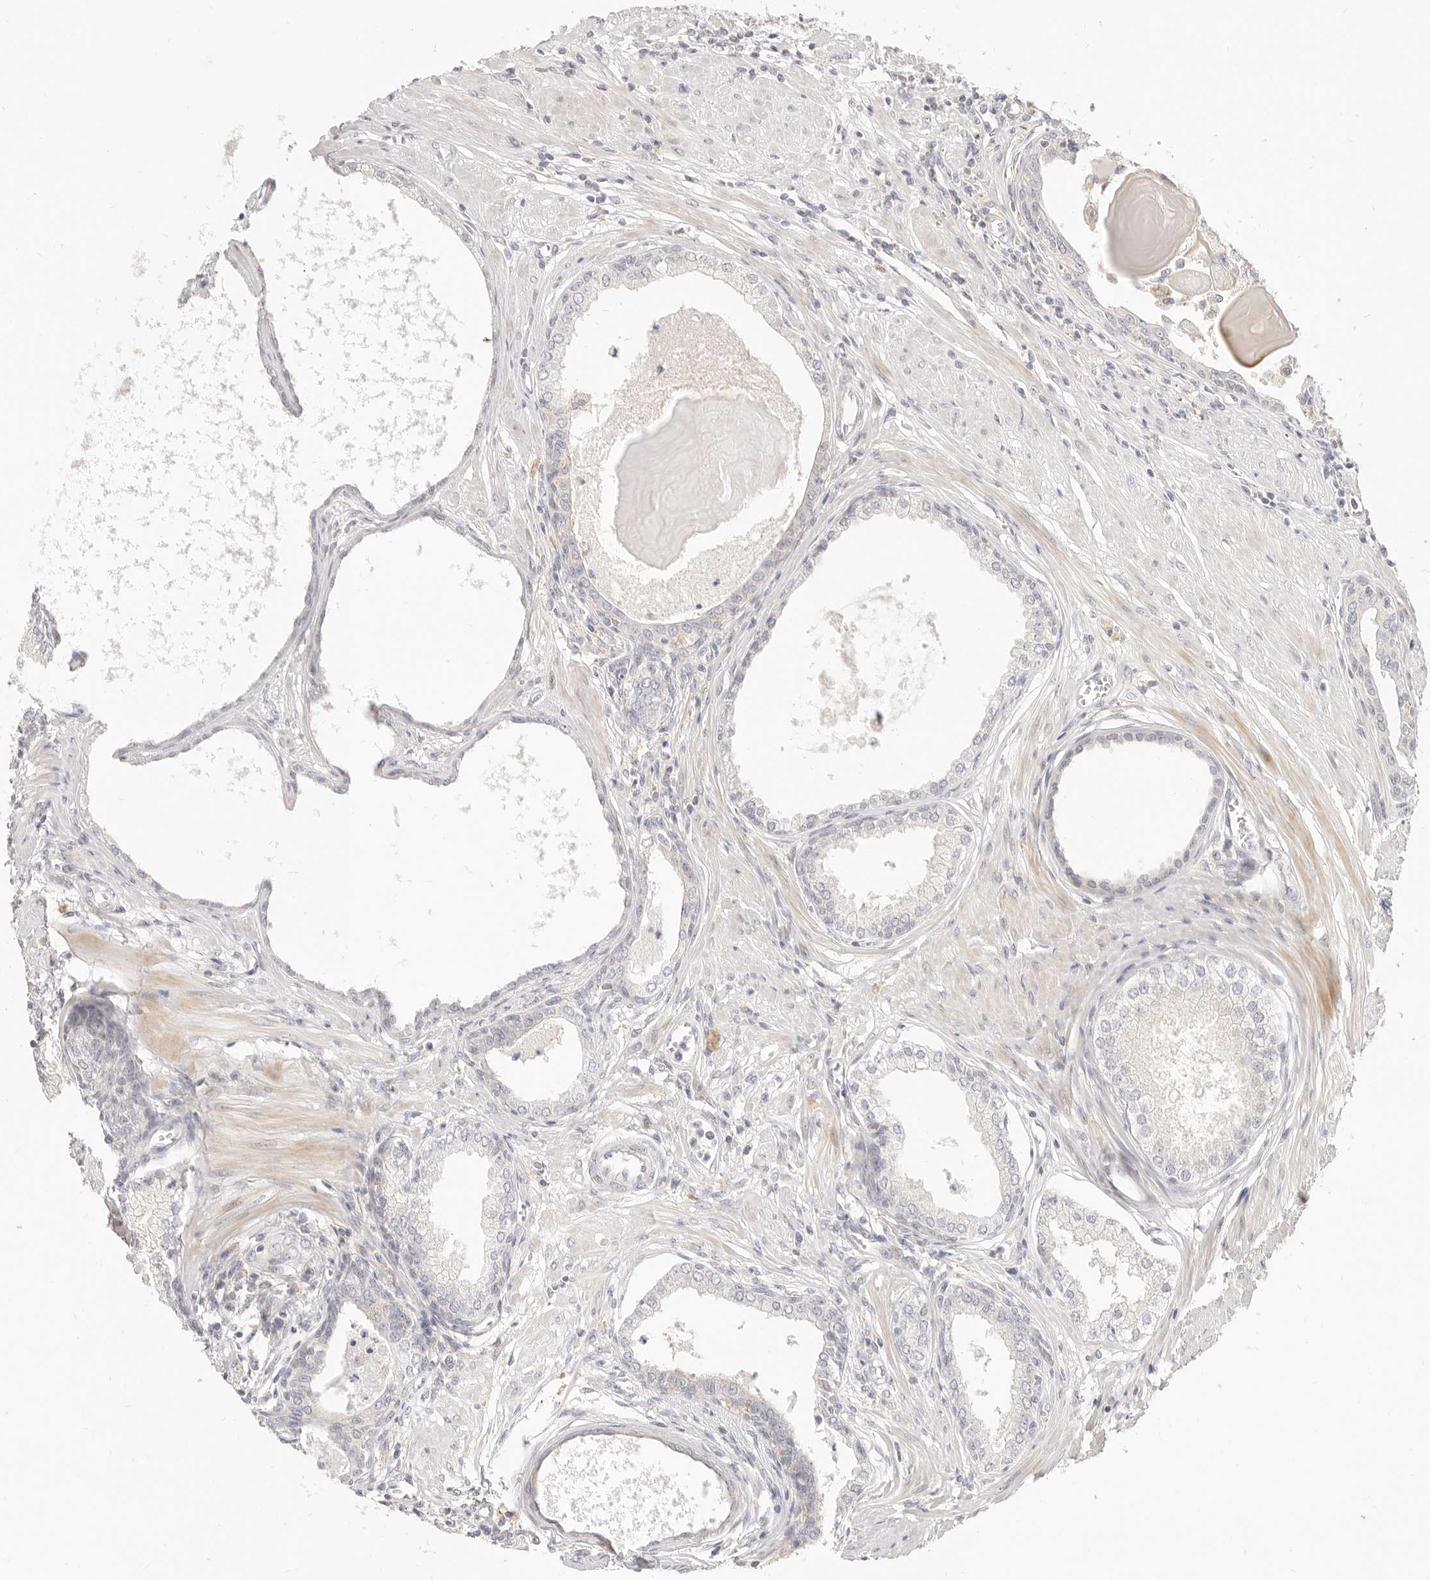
{"staining": {"intensity": "negative", "quantity": "none", "location": "none"}, "tissue": "prostate cancer", "cell_type": "Tumor cells", "image_type": "cancer", "snomed": [{"axis": "morphology", "description": "Adenocarcinoma, High grade"}, {"axis": "topography", "description": "Prostate"}], "caption": "A histopathology image of human adenocarcinoma (high-grade) (prostate) is negative for staining in tumor cells.", "gene": "LTB4R2", "patient": {"sex": "male", "age": 62}}